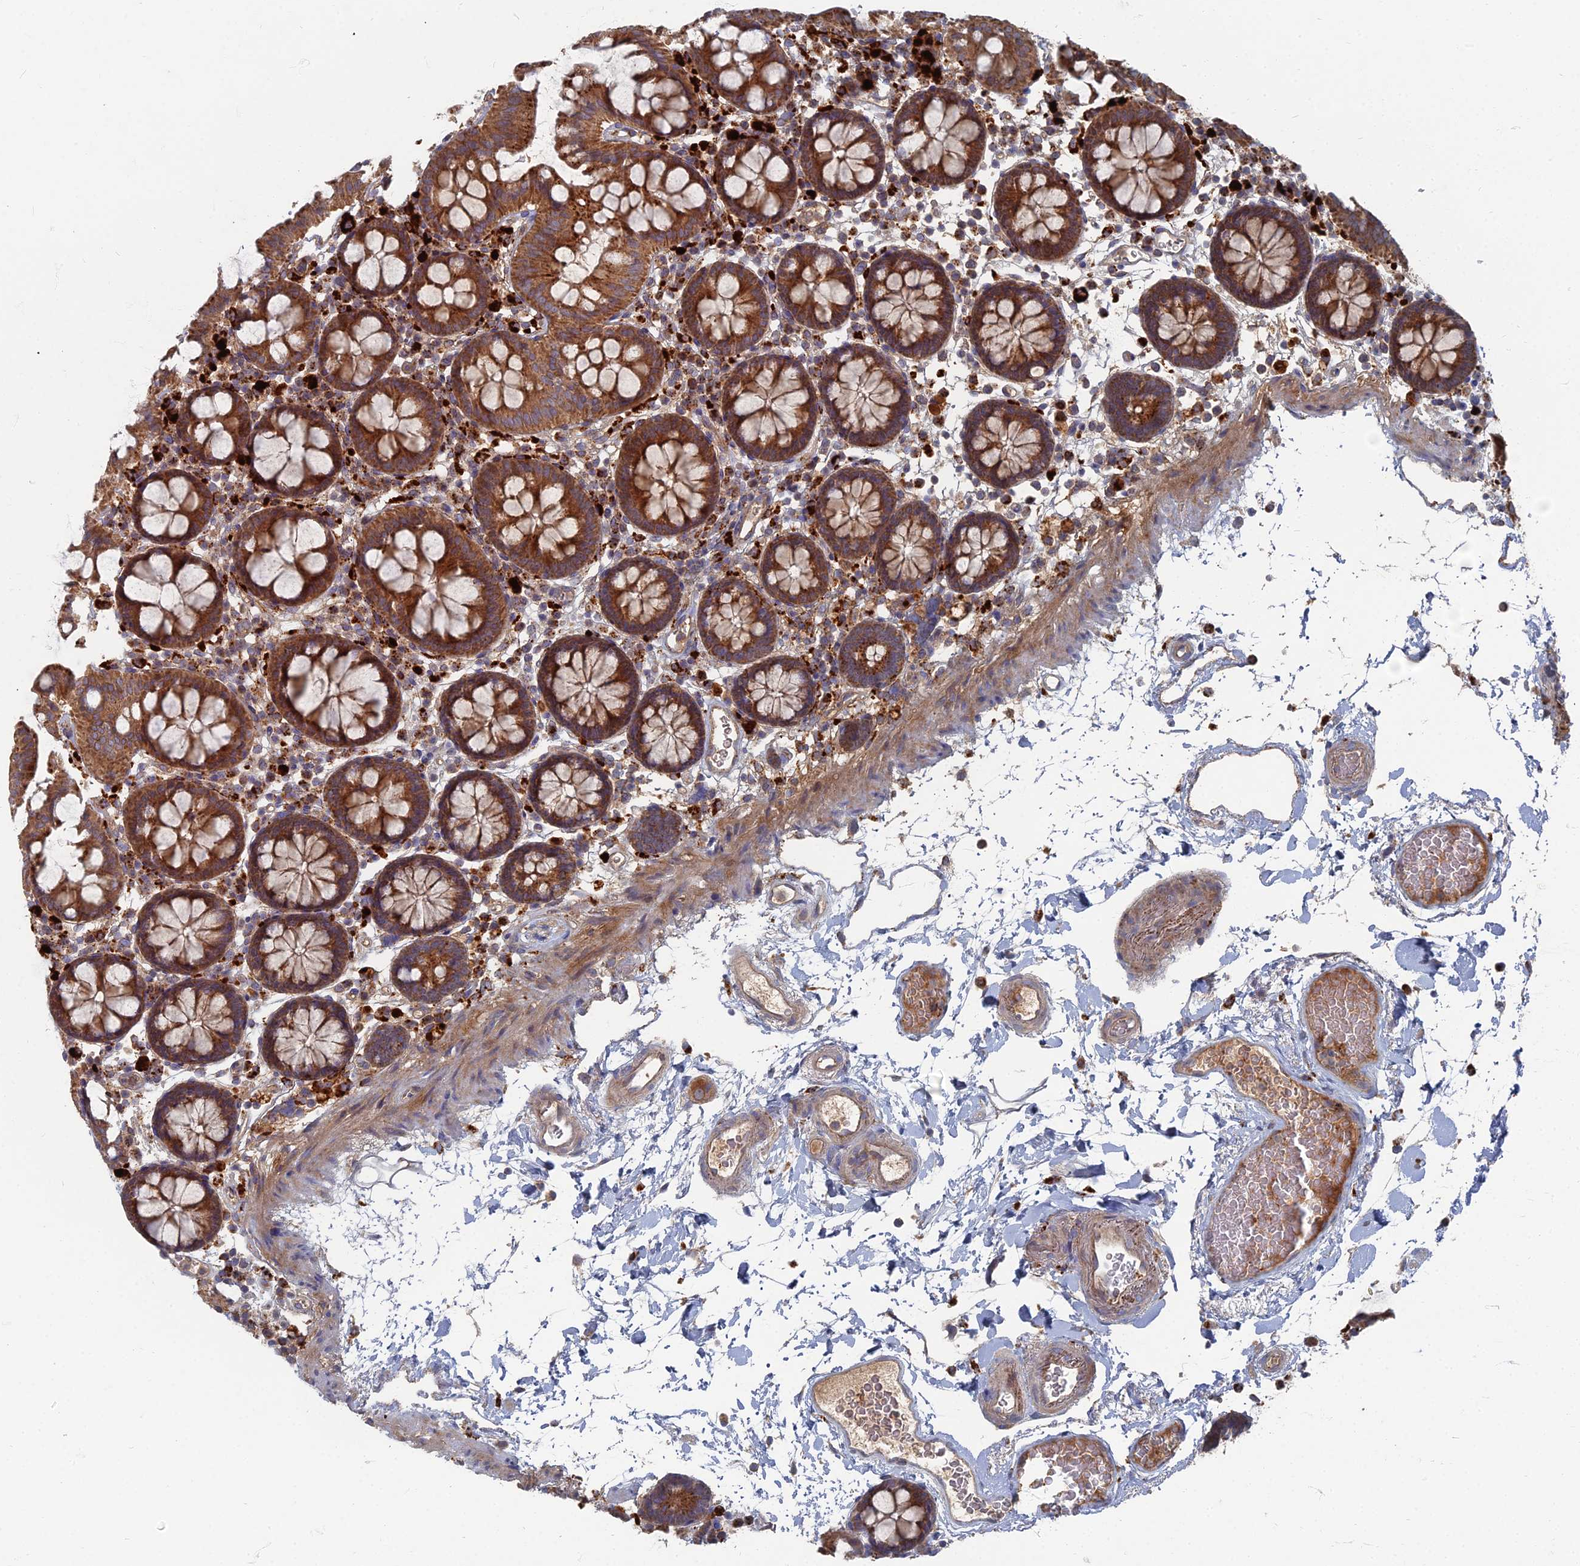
{"staining": {"intensity": "moderate", "quantity": ">75%", "location": "cytoplasmic/membranous"}, "tissue": "colon", "cell_type": "Endothelial cells", "image_type": "normal", "snomed": [{"axis": "morphology", "description": "Normal tissue, NOS"}, {"axis": "topography", "description": "Colon"}], "caption": "Immunohistochemistry (IHC) of benign colon demonstrates medium levels of moderate cytoplasmic/membranous expression in approximately >75% of endothelial cells.", "gene": "PPCDC", "patient": {"sex": "male", "age": 75}}